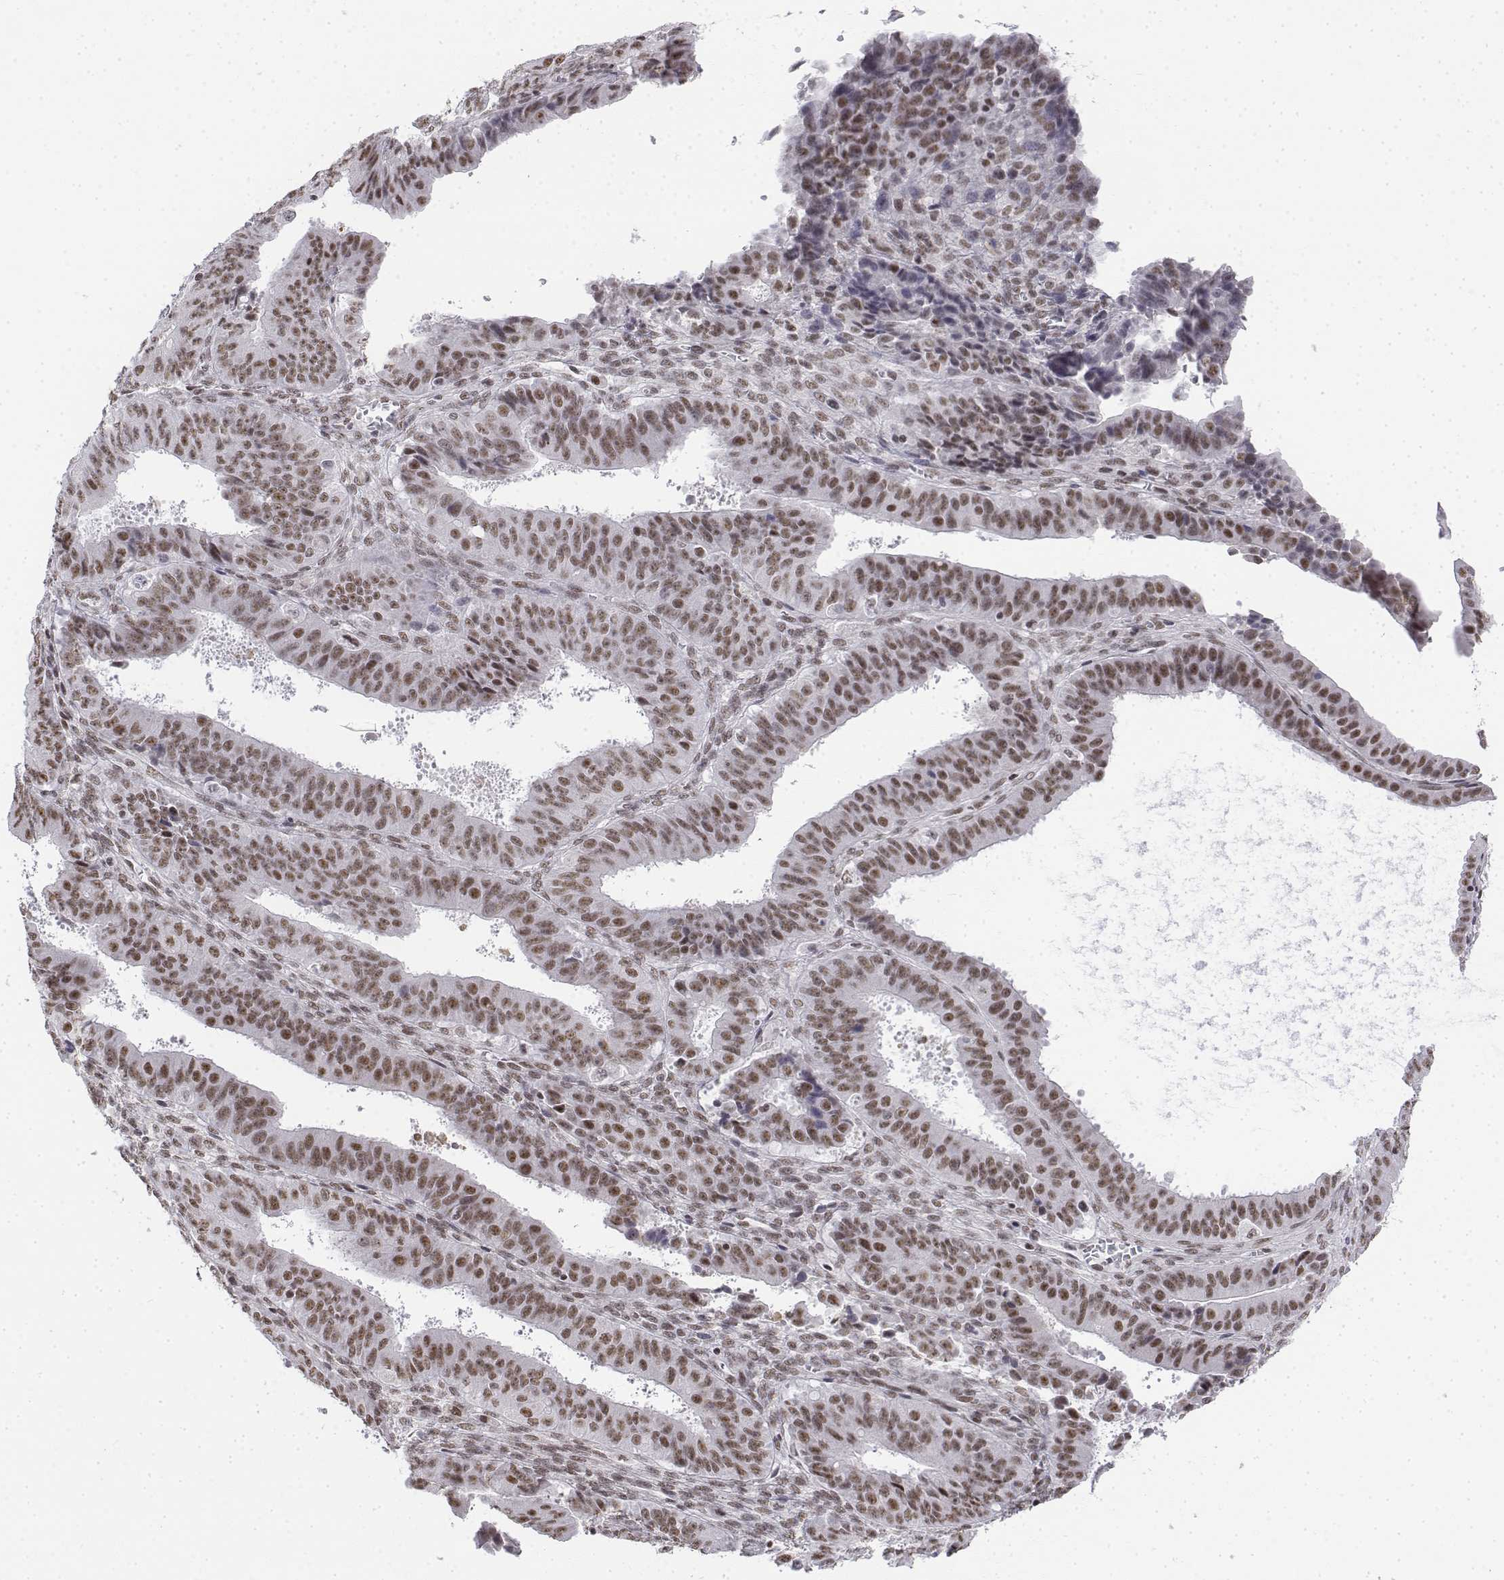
{"staining": {"intensity": "moderate", "quantity": ">75%", "location": "nuclear"}, "tissue": "ovarian cancer", "cell_type": "Tumor cells", "image_type": "cancer", "snomed": [{"axis": "morphology", "description": "Carcinoma, endometroid"}, {"axis": "topography", "description": "Ovary"}], "caption": "The micrograph displays a brown stain indicating the presence of a protein in the nuclear of tumor cells in ovarian cancer (endometroid carcinoma). The staining was performed using DAB, with brown indicating positive protein expression. Nuclei are stained blue with hematoxylin.", "gene": "SETD1A", "patient": {"sex": "female", "age": 42}}